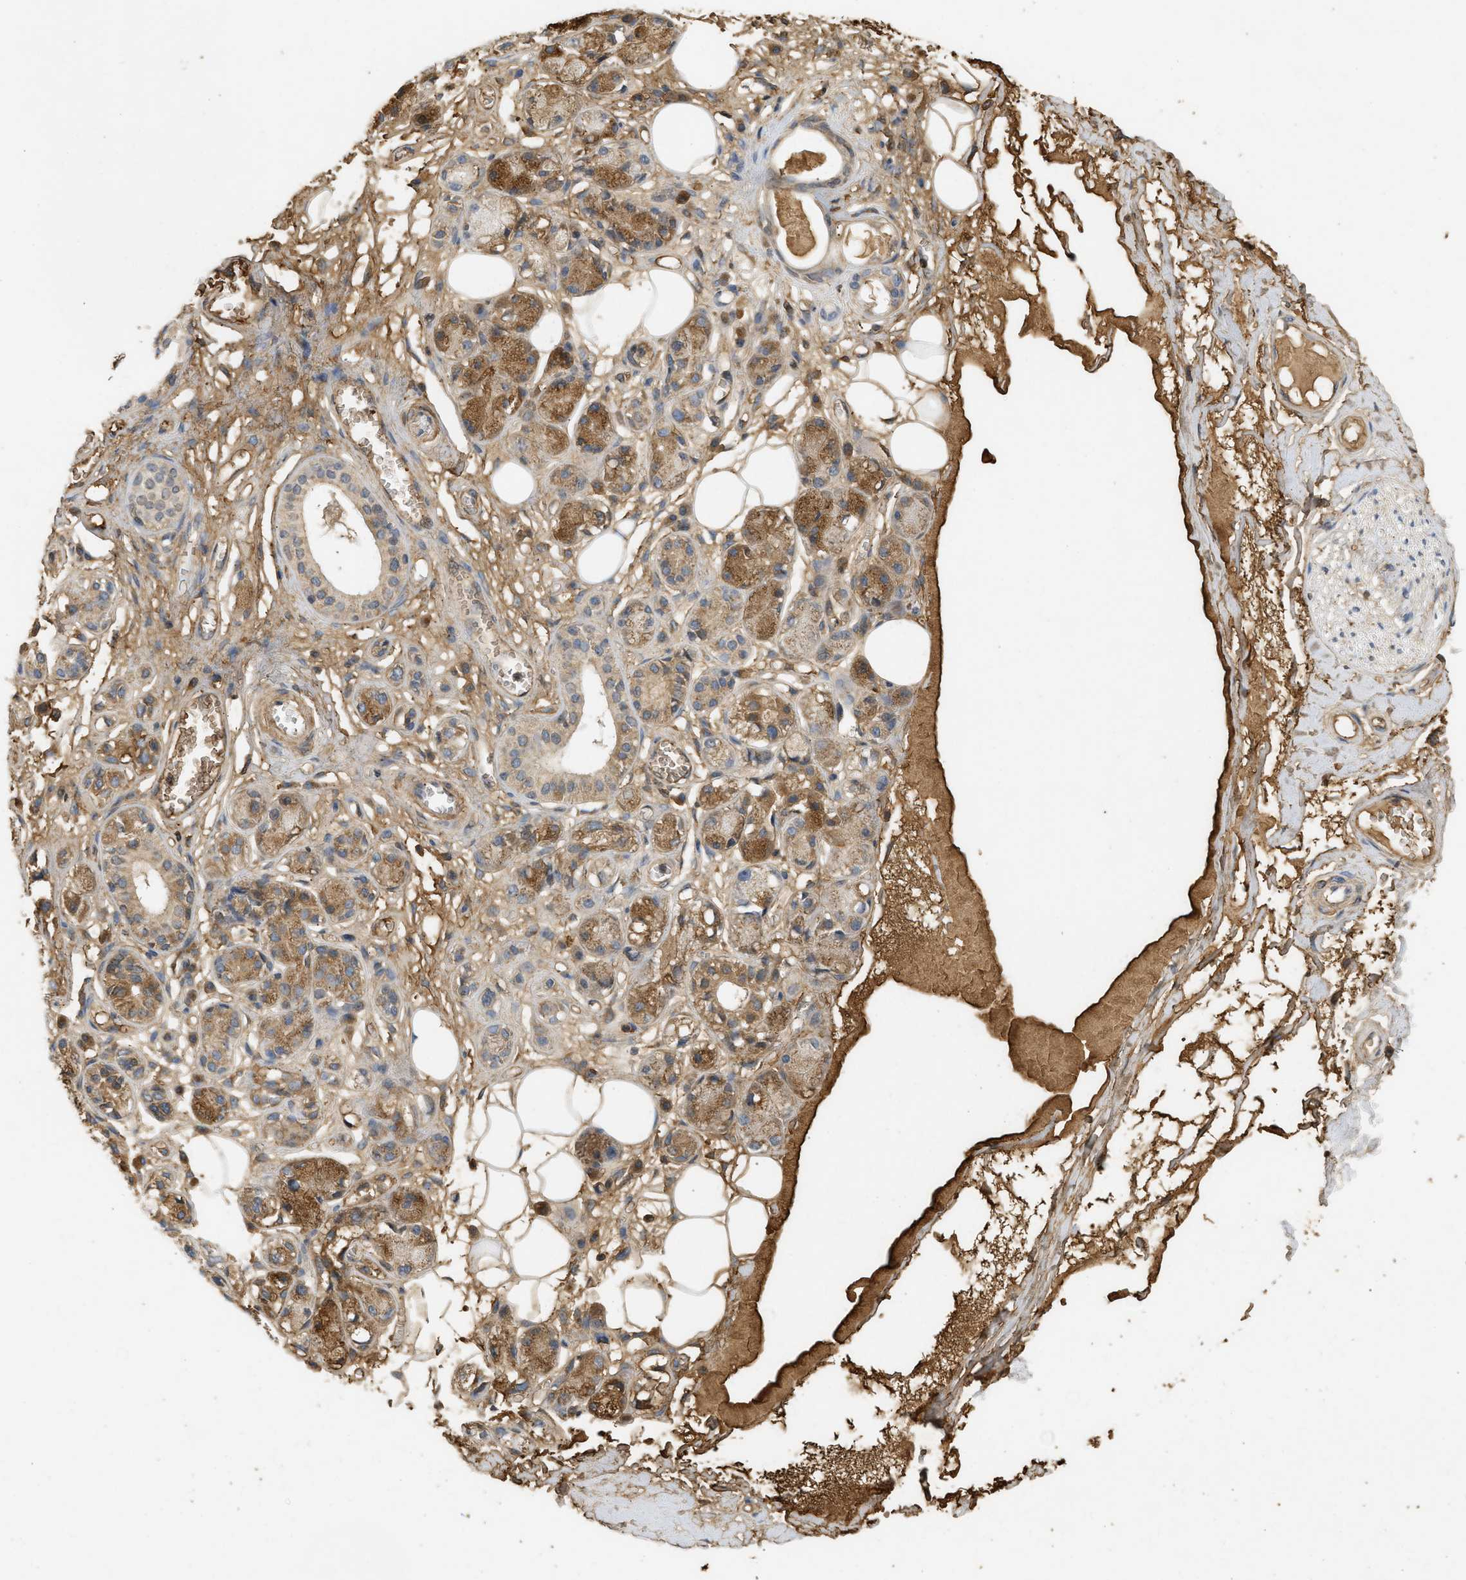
{"staining": {"intensity": "strong", "quantity": ">75%", "location": "cytoplasmic/membranous"}, "tissue": "adipose tissue", "cell_type": "Adipocytes", "image_type": "normal", "snomed": [{"axis": "morphology", "description": "Normal tissue, NOS"}, {"axis": "morphology", "description": "Inflammation, NOS"}, {"axis": "topography", "description": "Salivary gland"}, {"axis": "topography", "description": "Peripheral nerve tissue"}], "caption": "Unremarkable adipose tissue reveals strong cytoplasmic/membranous positivity in approximately >75% of adipocytes, visualized by immunohistochemistry.", "gene": "F8", "patient": {"sex": "female", "age": 75}}